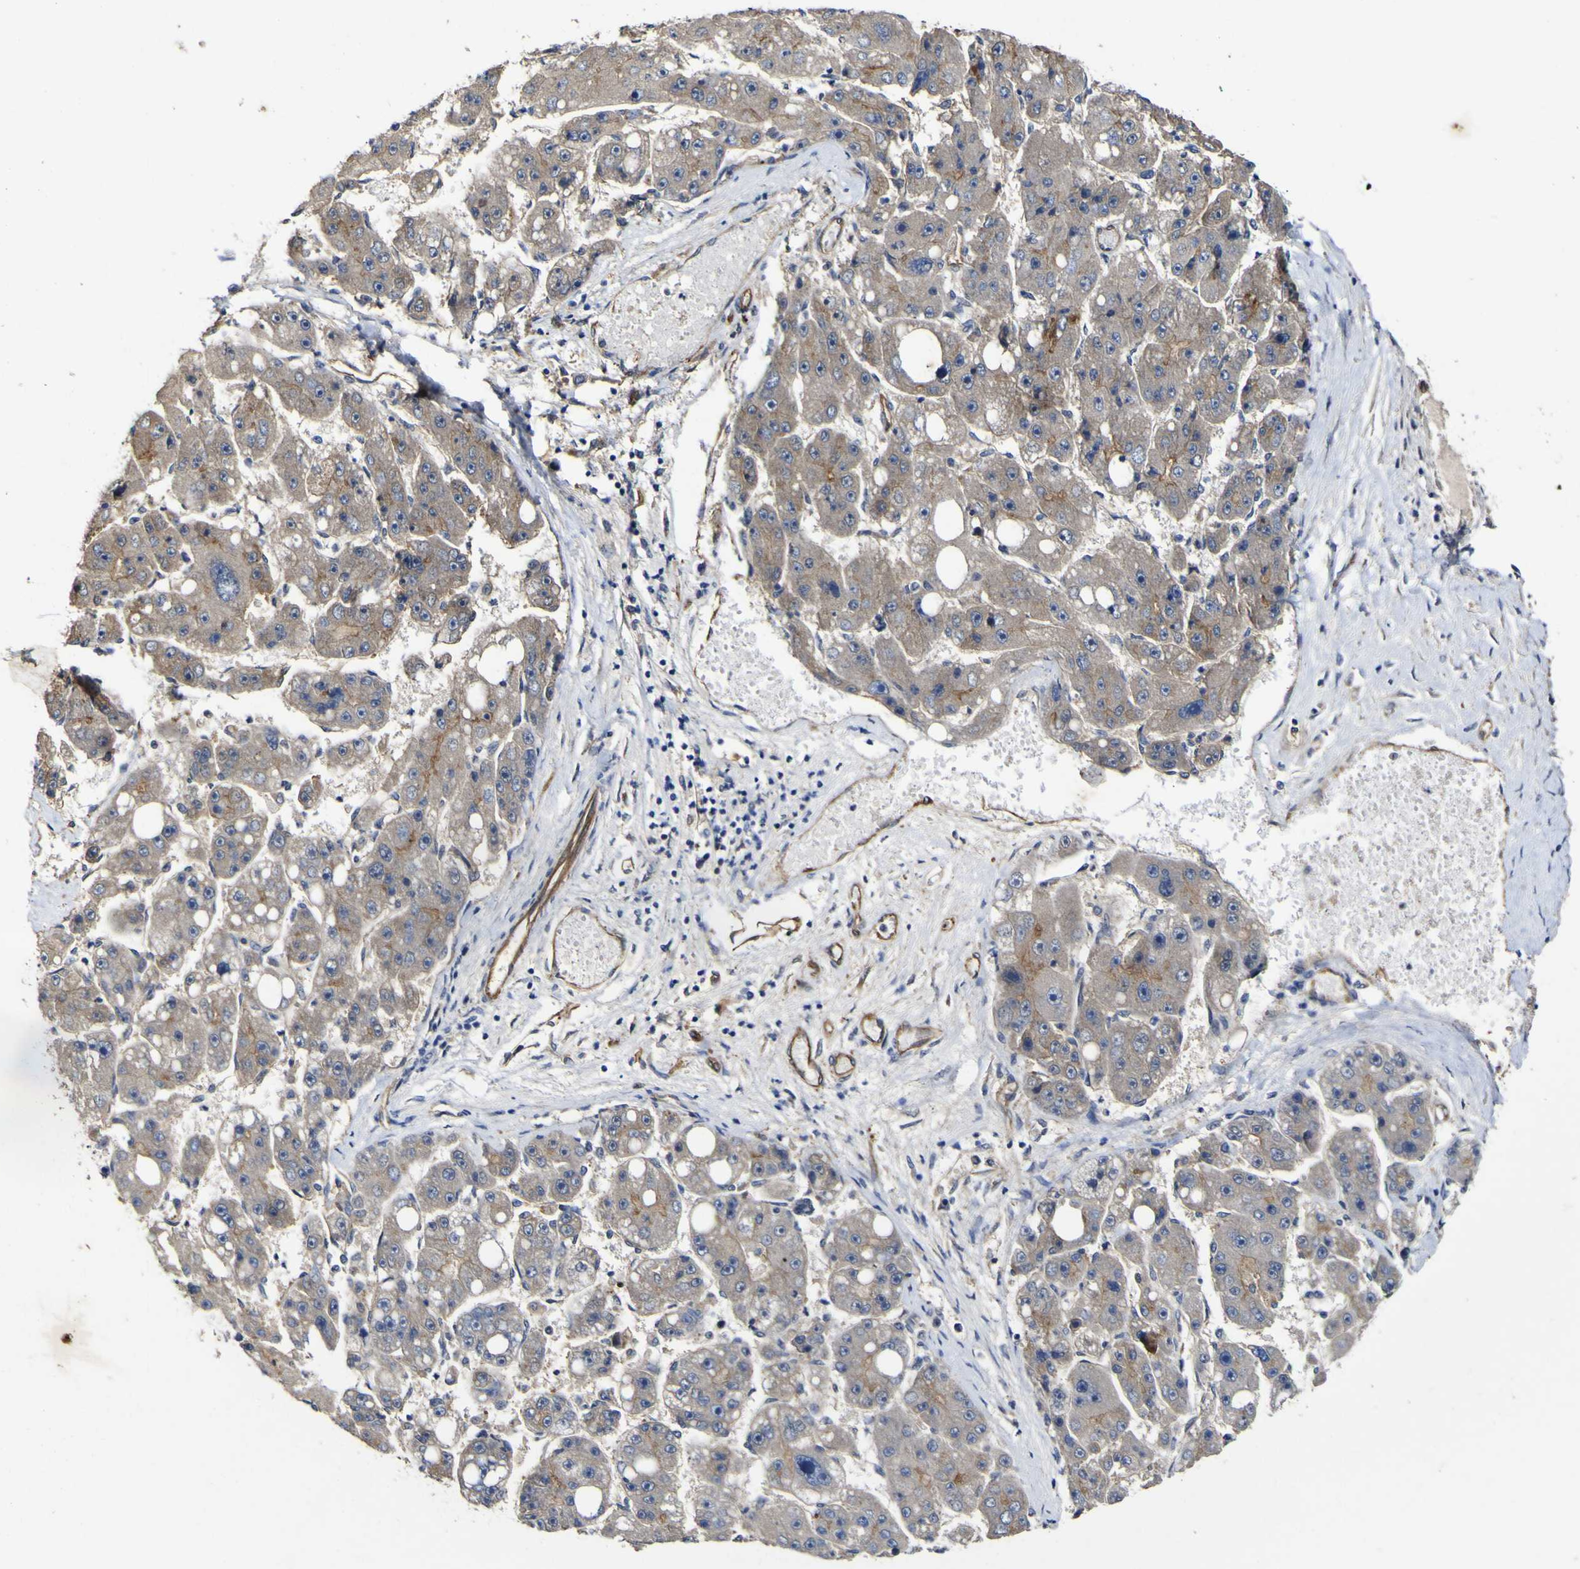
{"staining": {"intensity": "weak", "quantity": "25%-75%", "location": "cytoplasmic/membranous"}, "tissue": "liver cancer", "cell_type": "Tumor cells", "image_type": "cancer", "snomed": [{"axis": "morphology", "description": "Carcinoma, Hepatocellular, NOS"}, {"axis": "topography", "description": "Liver"}], "caption": "Hepatocellular carcinoma (liver) stained for a protein (brown) reveals weak cytoplasmic/membranous positive positivity in approximately 25%-75% of tumor cells.", "gene": "CCL2", "patient": {"sex": "female", "age": 61}}